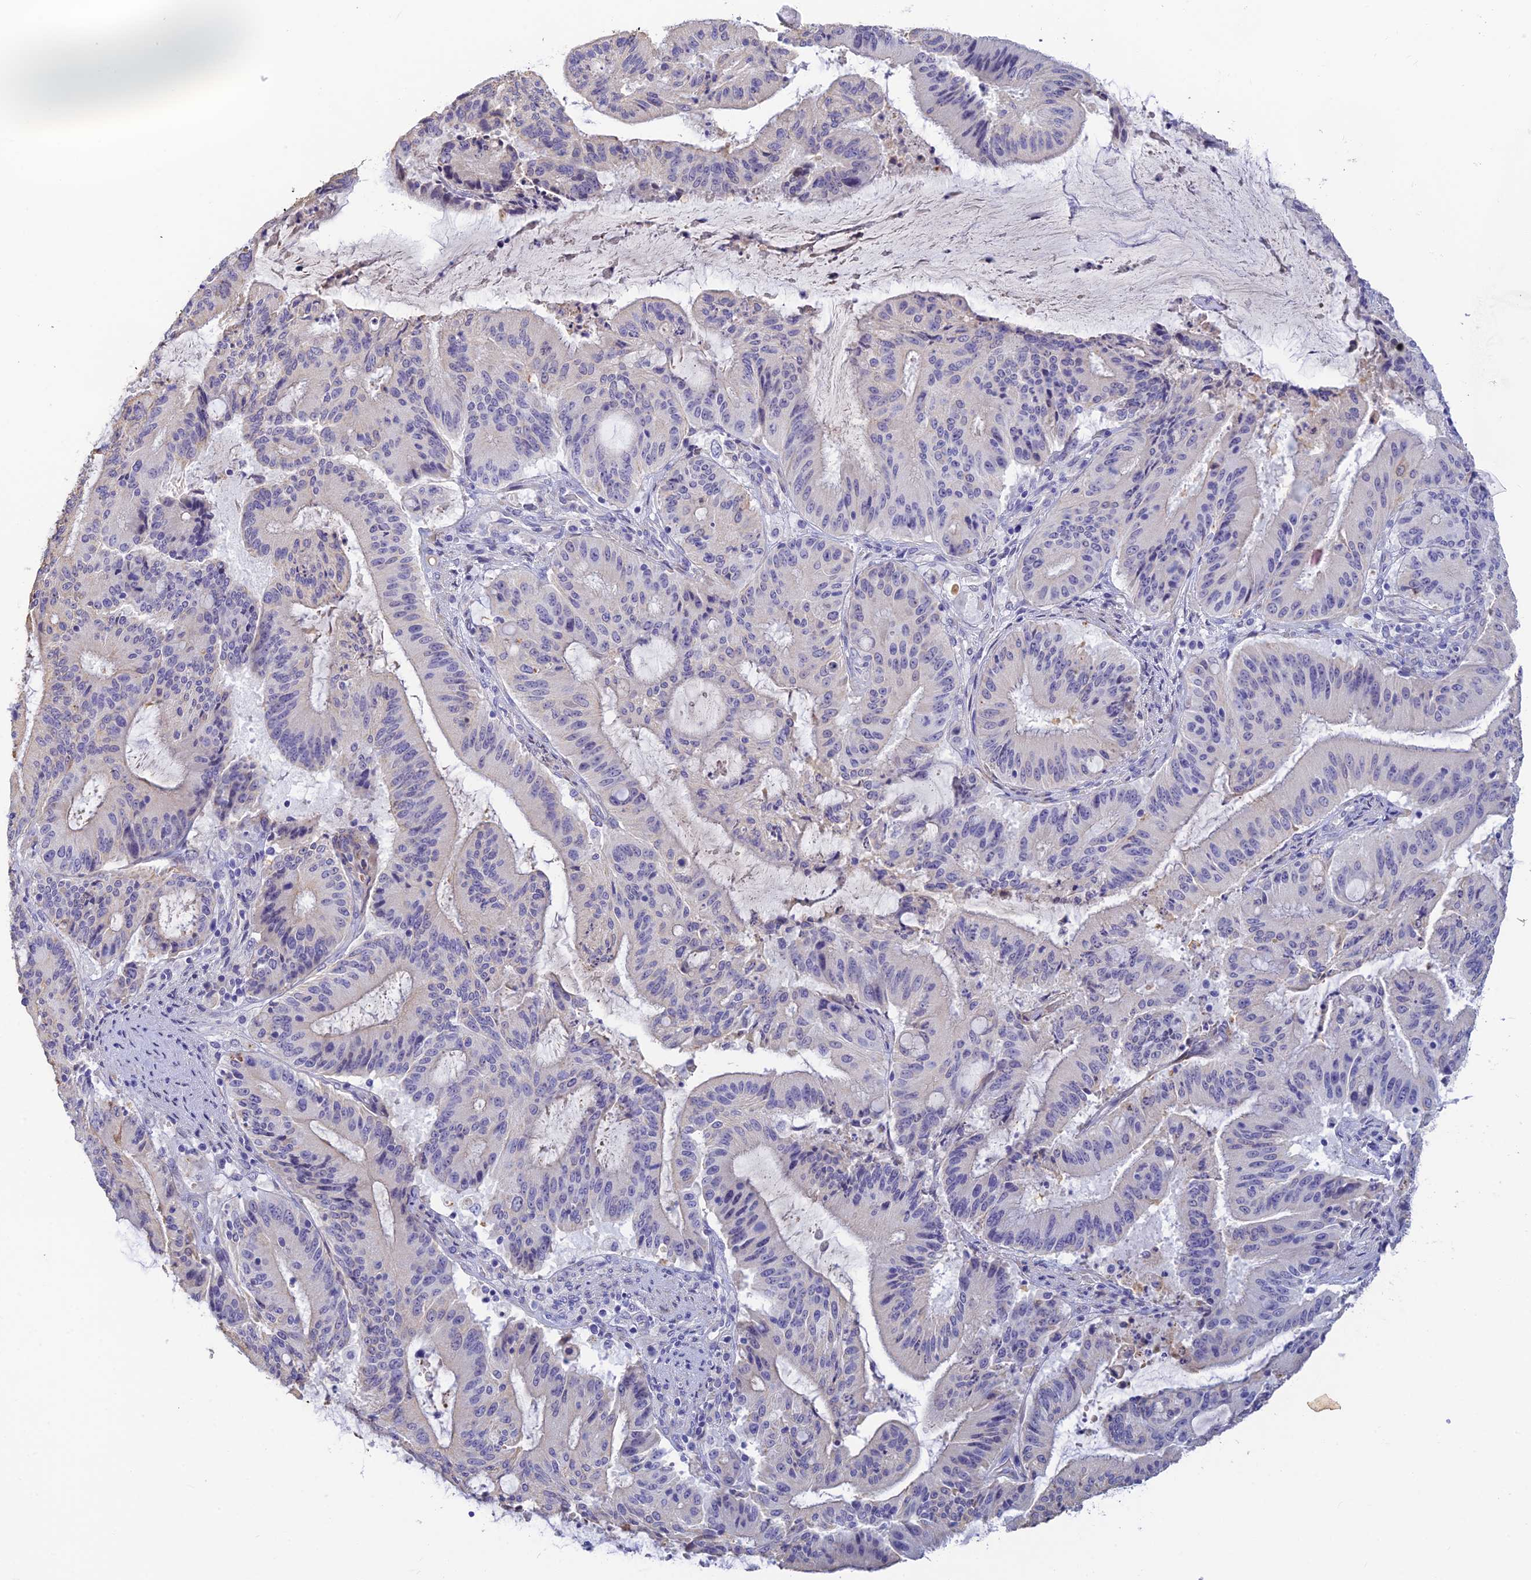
{"staining": {"intensity": "negative", "quantity": "none", "location": "none"}, "tissue": "liver cancer", "cell_type": "Tumor cells", "image_type": "cancer", "snomed": [{"axis": "morphology", "description": "Normal tissue, NOS"}, {"axis": "morphology", "description": "Cholangiocarcinoma"}, {"axis": "topography", "description": "Liver"}, {"axis": "topography", "description": "Peripheral nerve tissue"}], "caption": "This is an immunohistochemistry micrograph of human liver cholangiocarcinoma. There is no staining in tumor cells.", "gene": "INTS13", "patient": {"sex": "female", "age": 73}}